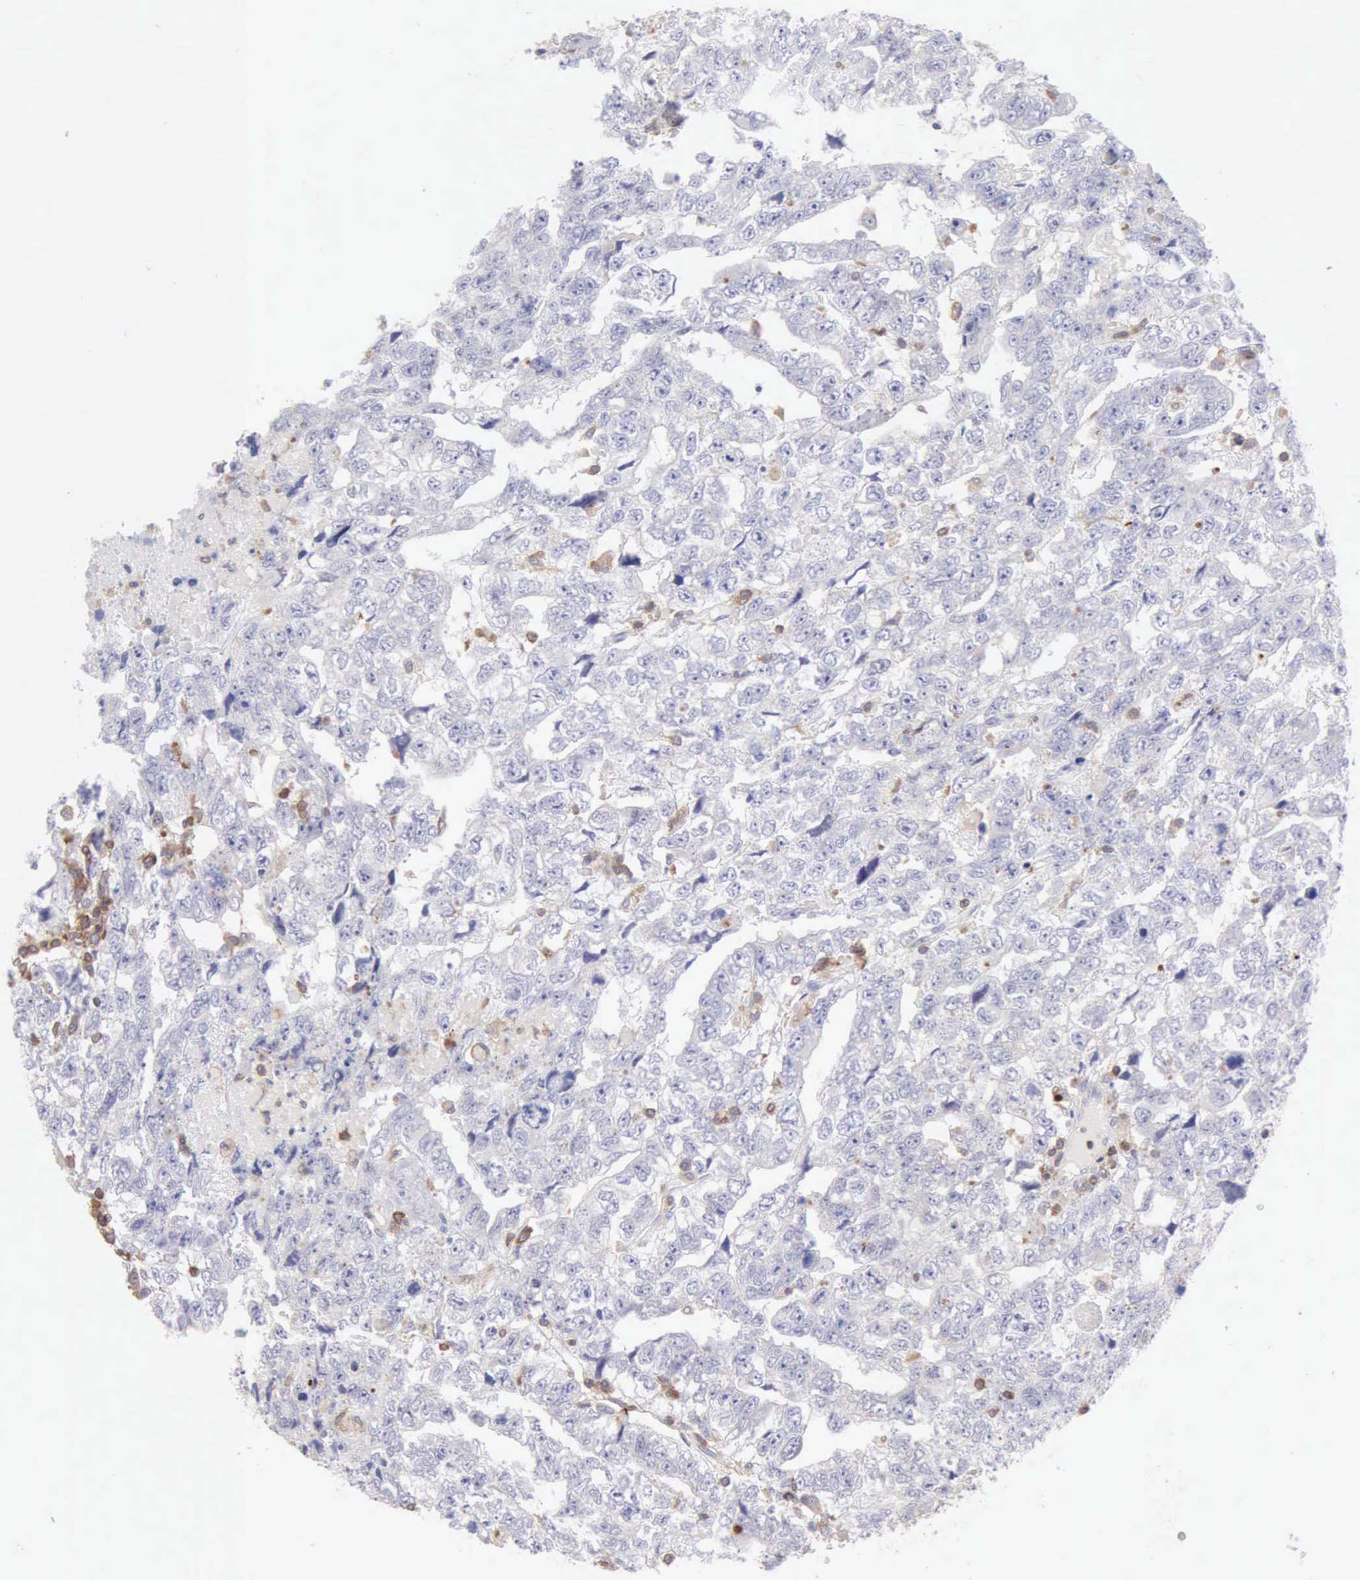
{"staining": {"intensity": "negative", "quantity": "none", "location": "none"}, "tissue": "testis cancer", "cell_type": "Tumor cells", "image_type": "cancer", "snomed": [{"axis": "morphology", "description": "Carcinoma, Embryonal, NOS"}, {"axis": "topography", "description": "Testis"}], "caption": "Embryonal carcinoma (testis) stained for a protein using immunohistochemistry displays no positivity tumor cells.", "gene": "SASH3", "patient": {"sex": "male", "age": 36}}